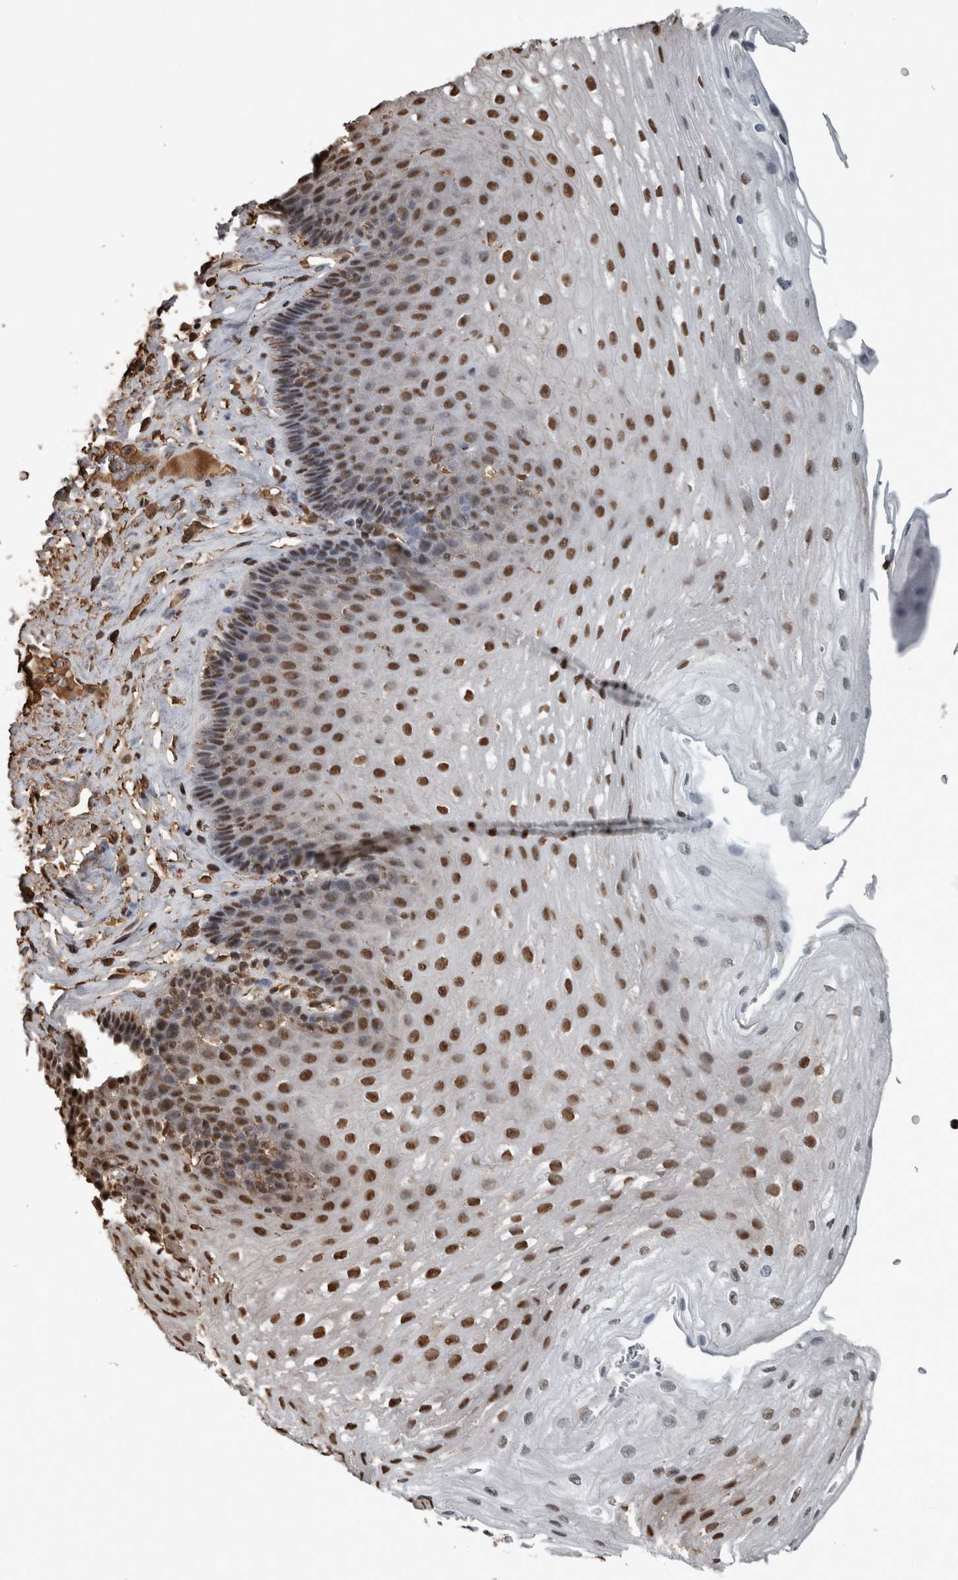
{"staining": {"intensity": "strong", "quantity": ">75%", "location": "nuclear"}, "tissue": "esophagus", "cell_type": "Squamous epithelial cells", "image_type": "normal", "snomed": [{"axis": "morphology", "description": "Normal tissue, NOS"}, {"axis": "topography", "description": "Esophagus"}], "caption": "DAB immunohistochemical staining of normal esophagus exhibits strong nuclear protein staining in approximately >75% of squamous epithelial cells.", "gene": "TGS1", "patient": {"sex": "female", "age": 66}}